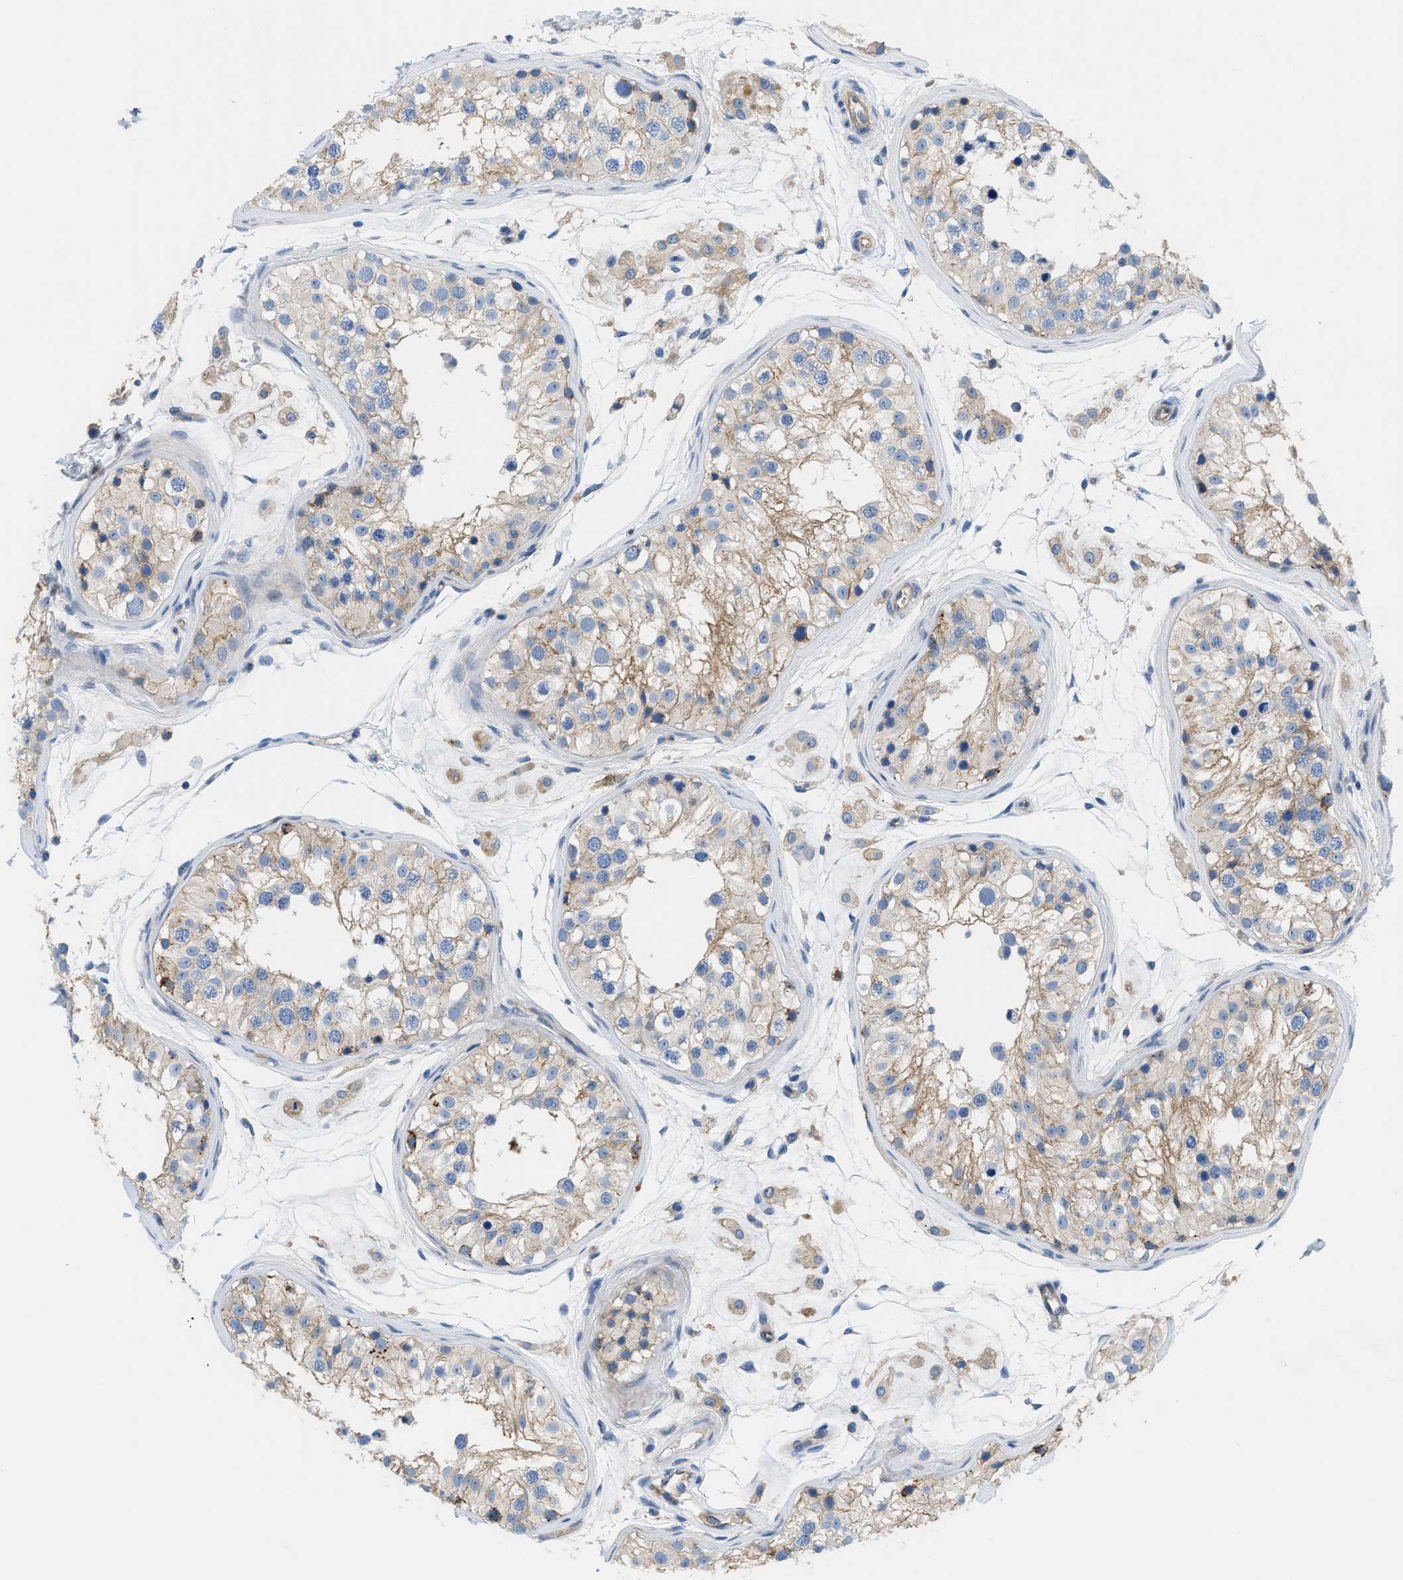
{"staining": {"intensity": "weak", "quantity": "25%-75%", "location": "cytoplasmic/membranous"}, "tissue": "testis", "cell_type": "Cells in seminiferous ducts", "image_type": "normal", "snomed": [{"axis": "morphology", "description": "Normal tissue, NOS"}, {"axis": "morphology", "description": "Adenocarcinoma, metastatic, NOS"}, {"axis": "topography", "description": "Testis"}], "caption": "Testis stained with a brown dye displays weak cytoplasmic/membranous positive expression in about 25%-75% of cells in seminiferous ducts.", "gene": "ORAI1", "patient": {"sex": "male", "age": 26}}